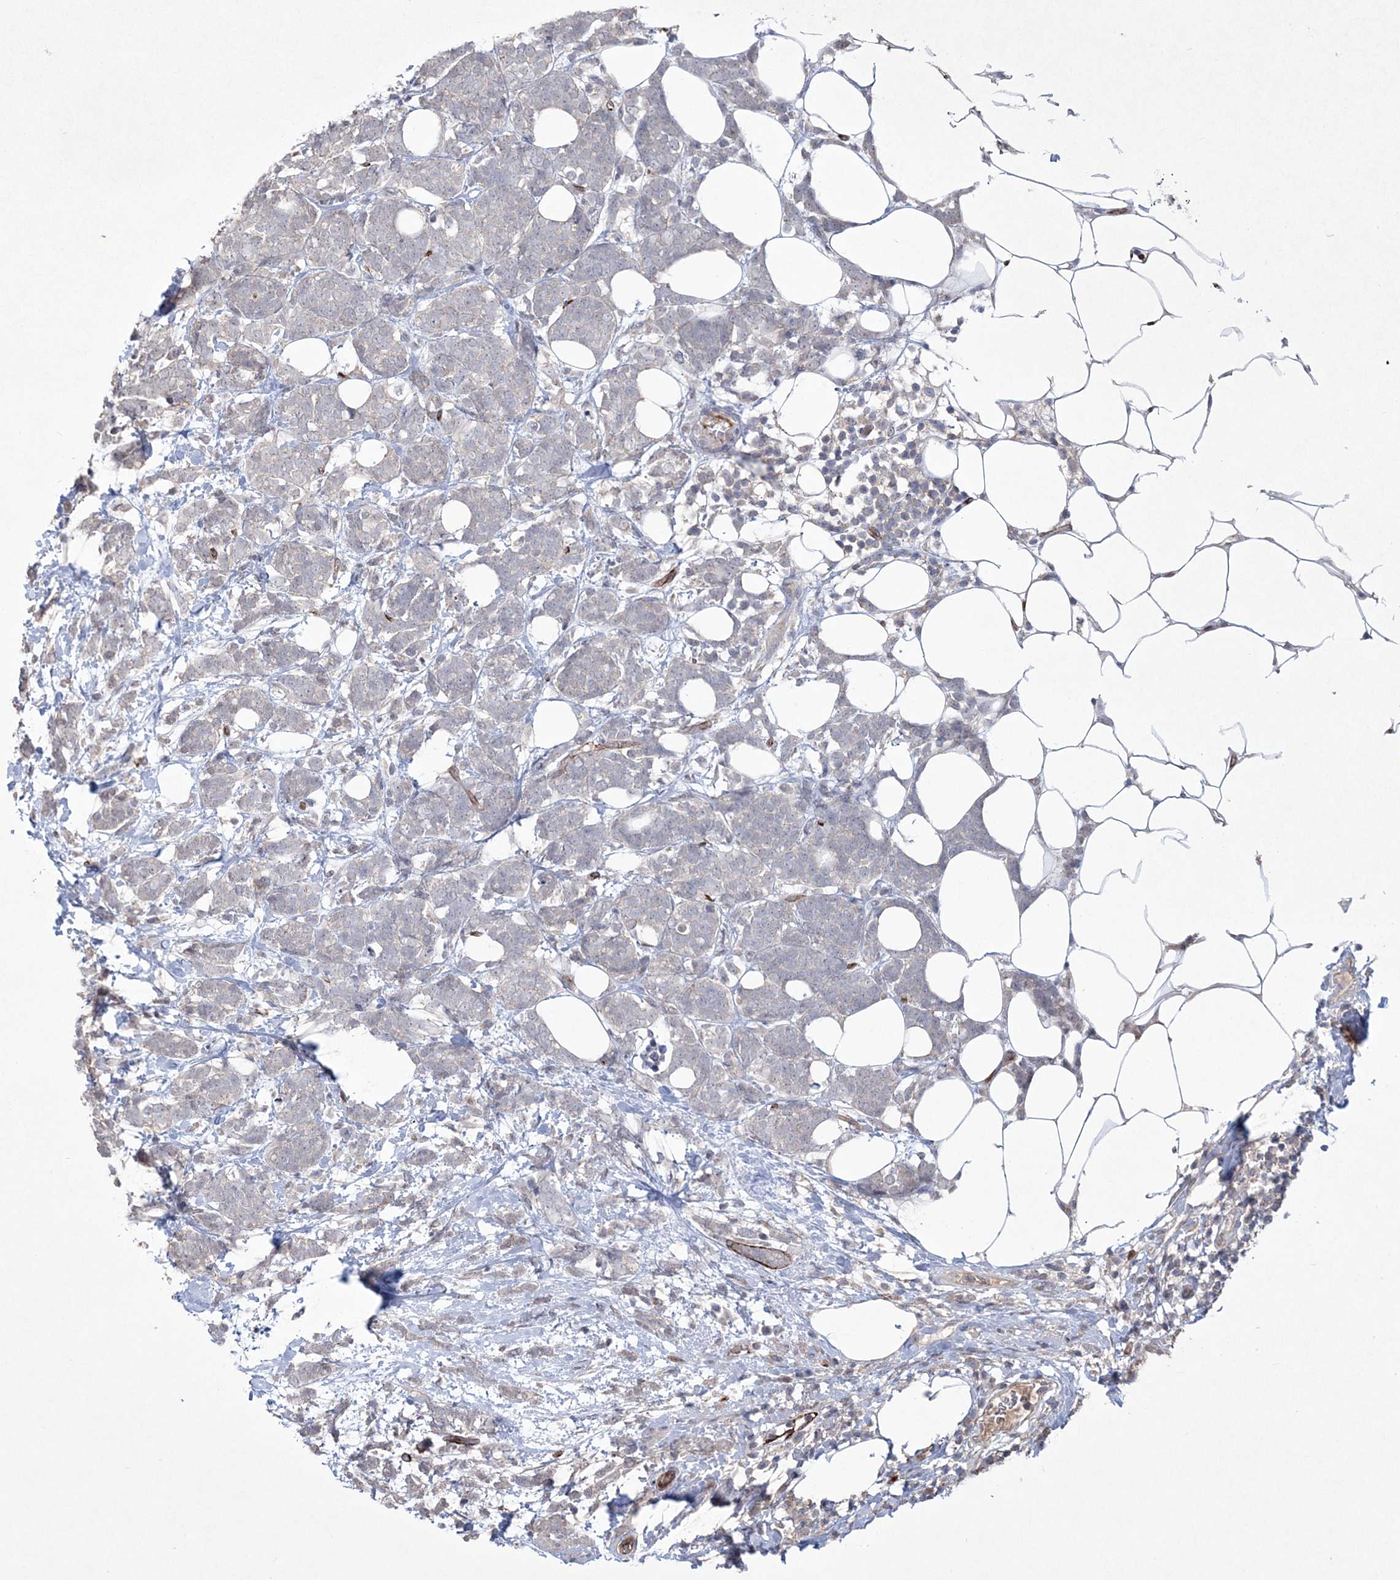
{"staining": {"intensity": "negative", "quantity": "none", "location": "none"}, "tissue": "breast cancer", "cell_type": "Tumor cells", "image_type": "cancer", "snomed": [{"axis": "morphology", "description": "Lobular carcinoma"}, {"axis": "topography", "description": "Breast"}], "caption": "Tumor cells show no significant protein staining in breast cancer.", "gene": "DPCD", "patient": {"sex": "female", "age": 58}}